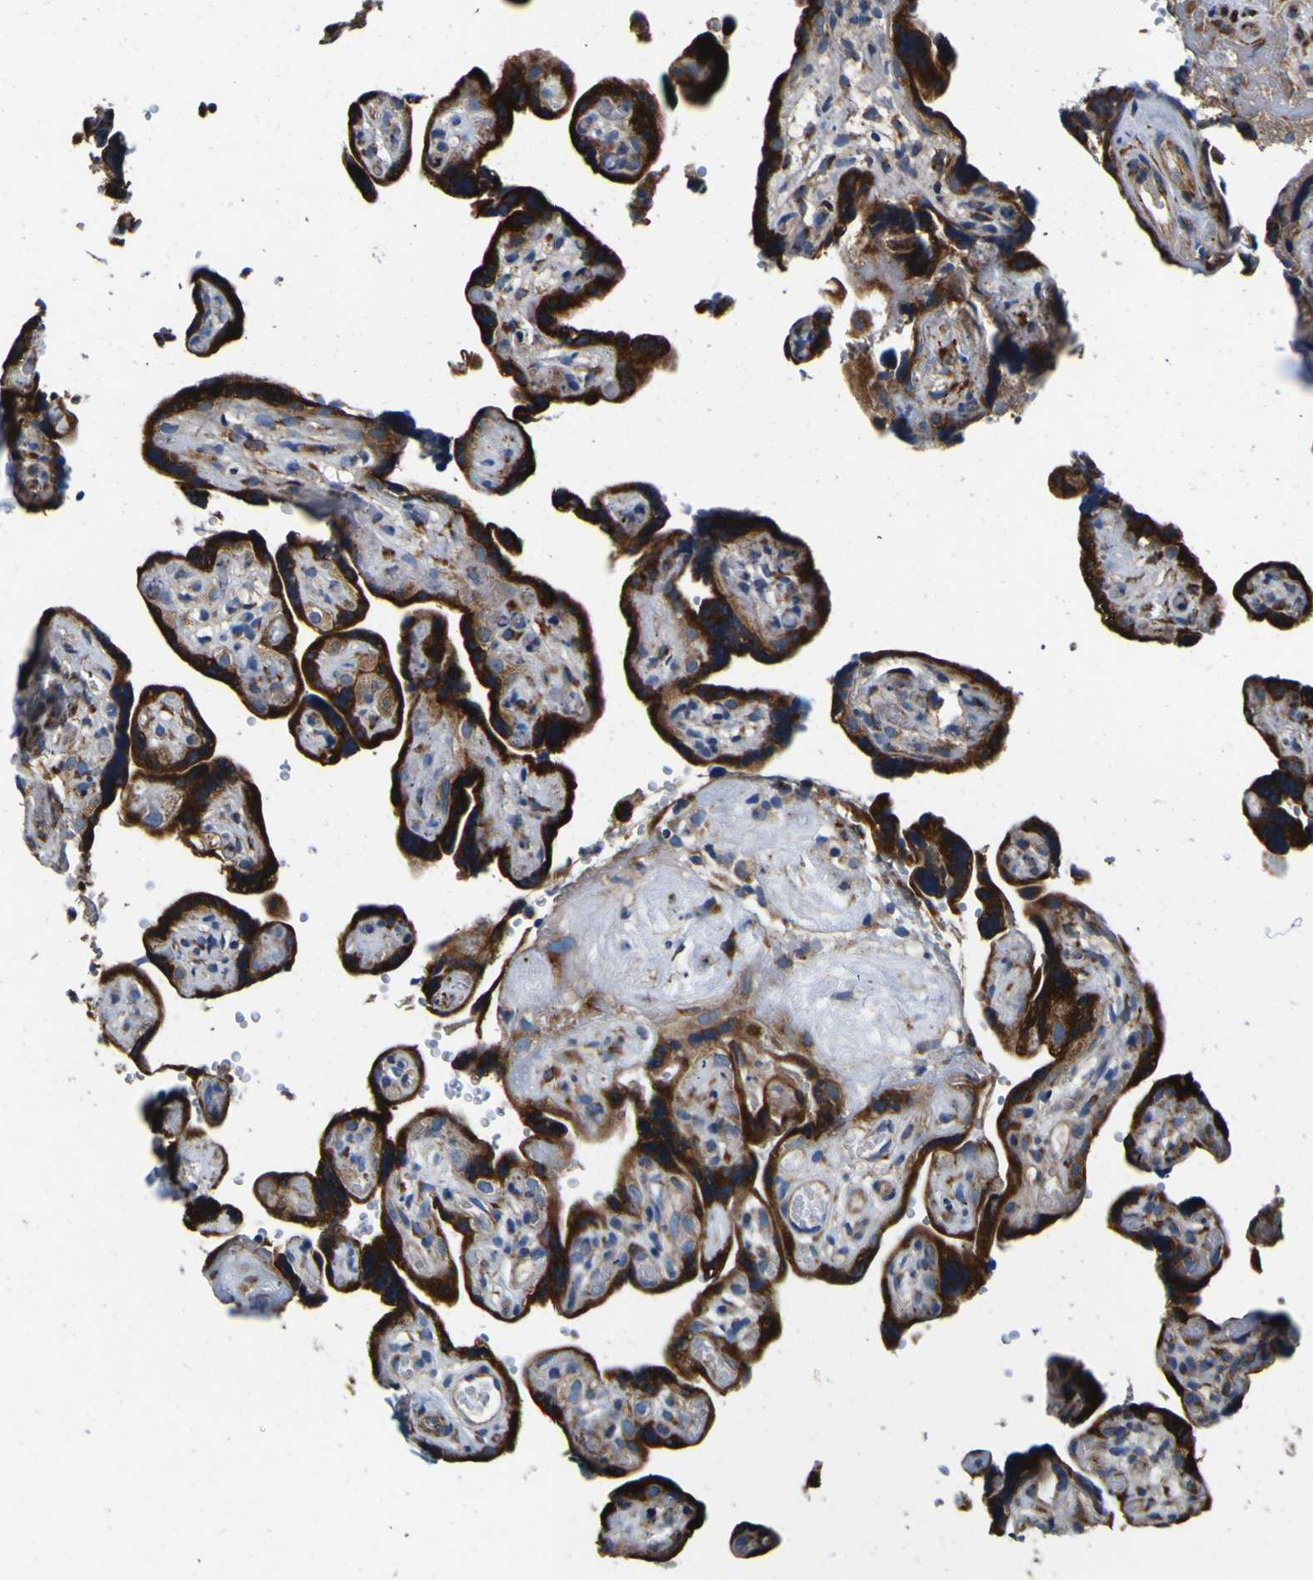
{"staining": {"intensity": "moderate", "quantity": ">75%", "location": "cytoplasmic/membranous"}, "tissue": "placenta", "cell_type": "Decidual cells", "image_type": "normal", "snomed": [{"axis": "morphology", "description": "Normal tissue, NOS"}, {"axis": "topography", "description": "Placenta"}], "caption": "A medium amount of moderate cytoplasmic/membranous staining is appreciated in approximately >75% of decidual cells in unremarkable placenta.", "gene": "INPP5A", "patient": {"sex": "female", "age": 30}}